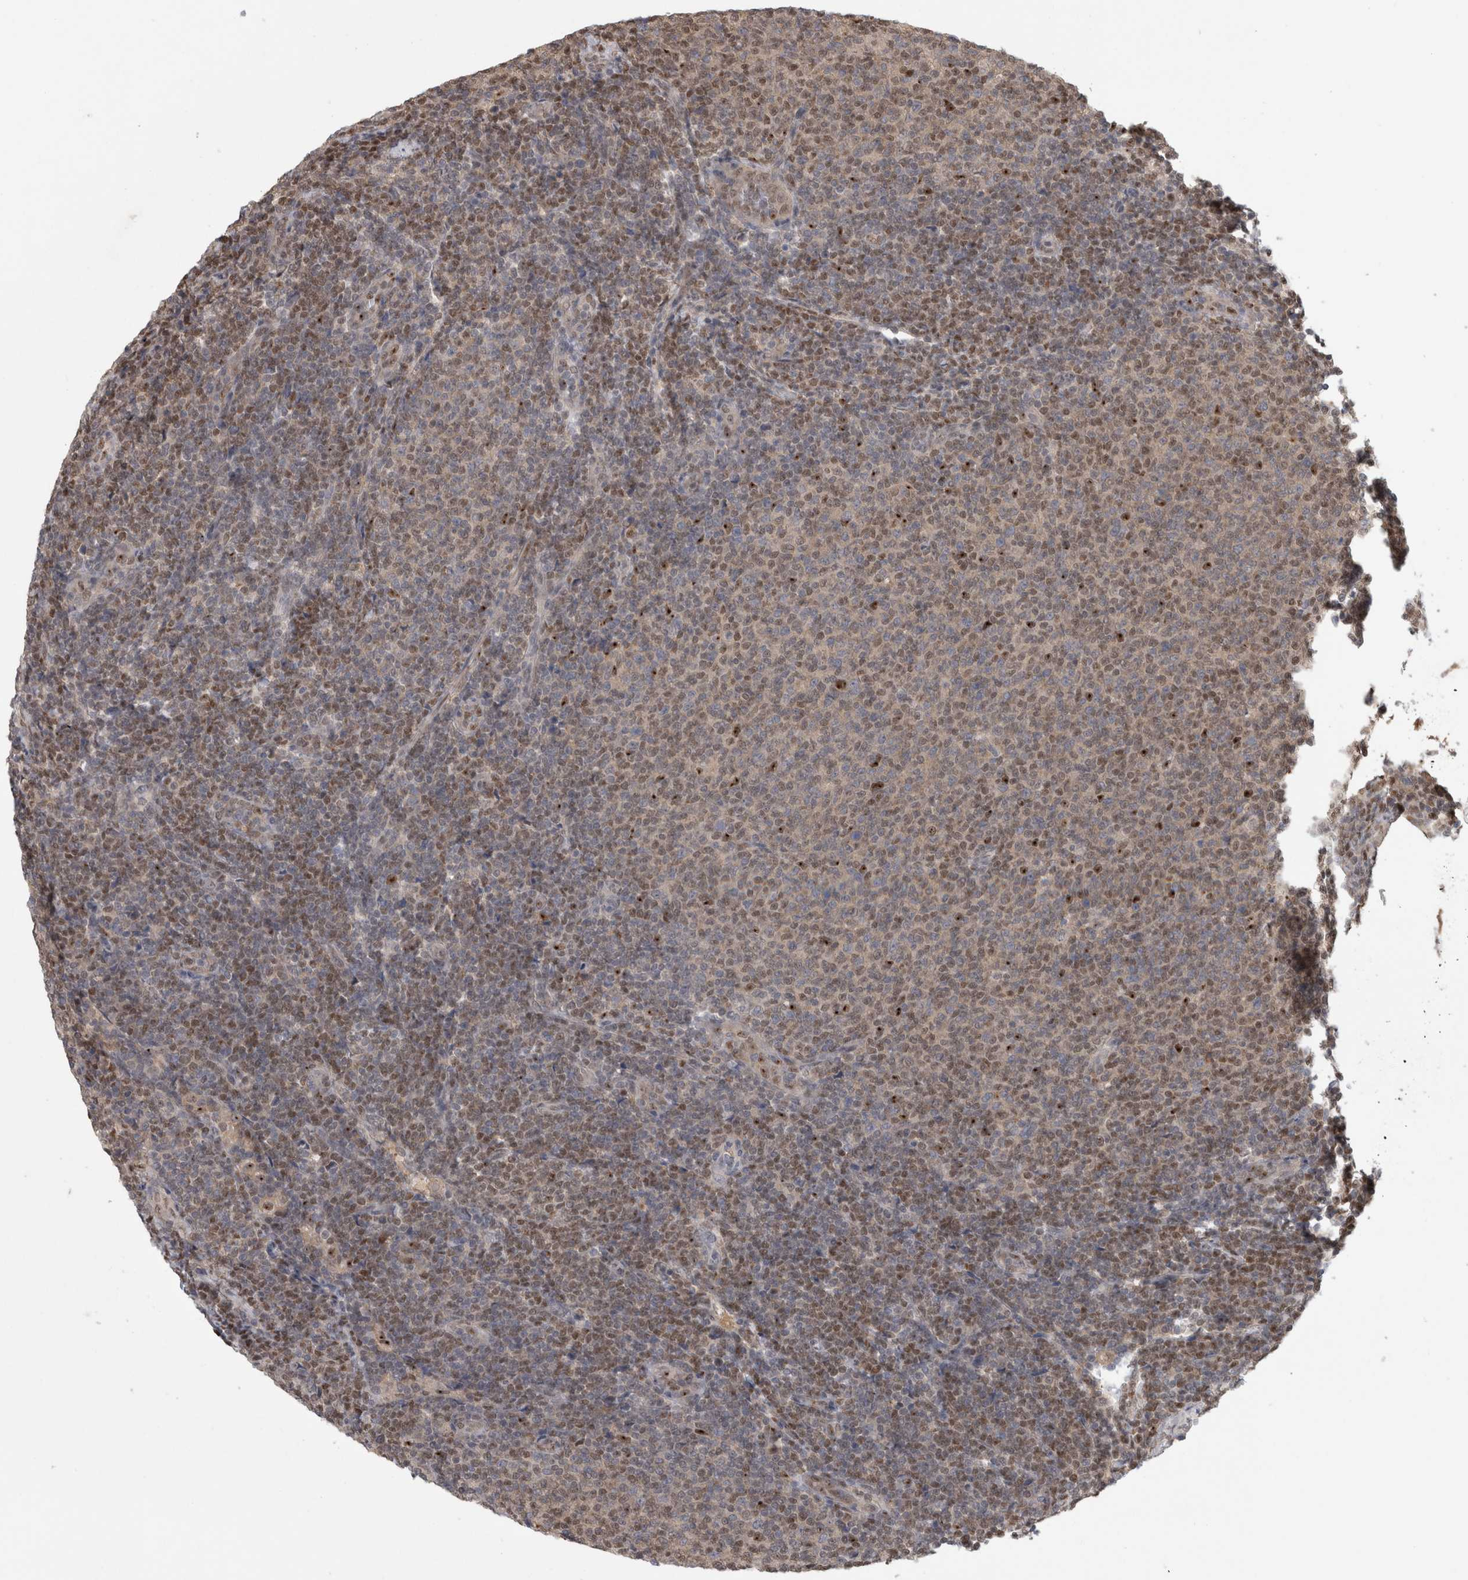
{"staining": {"intensity": "moderate", "quantity": "25%-75%", "location": "nuclear"}, "tissue": "lymphoma", "cell_type": "Tumor cells", "image_type": "cancer", "snomed": [{"axis": "morphology", "description": "Malignant lymphoma, non-Hodgkin's type, Low grade"}, {"axis": "topography", "description": "Lymph node"}], "caption": "Protein expression analysis of human lymphoma reveals moderate nuclear expression in about 25%-75% of tumor cells.", "gene": "PIGP", "patient": {"sex": "male", "age": 66}}